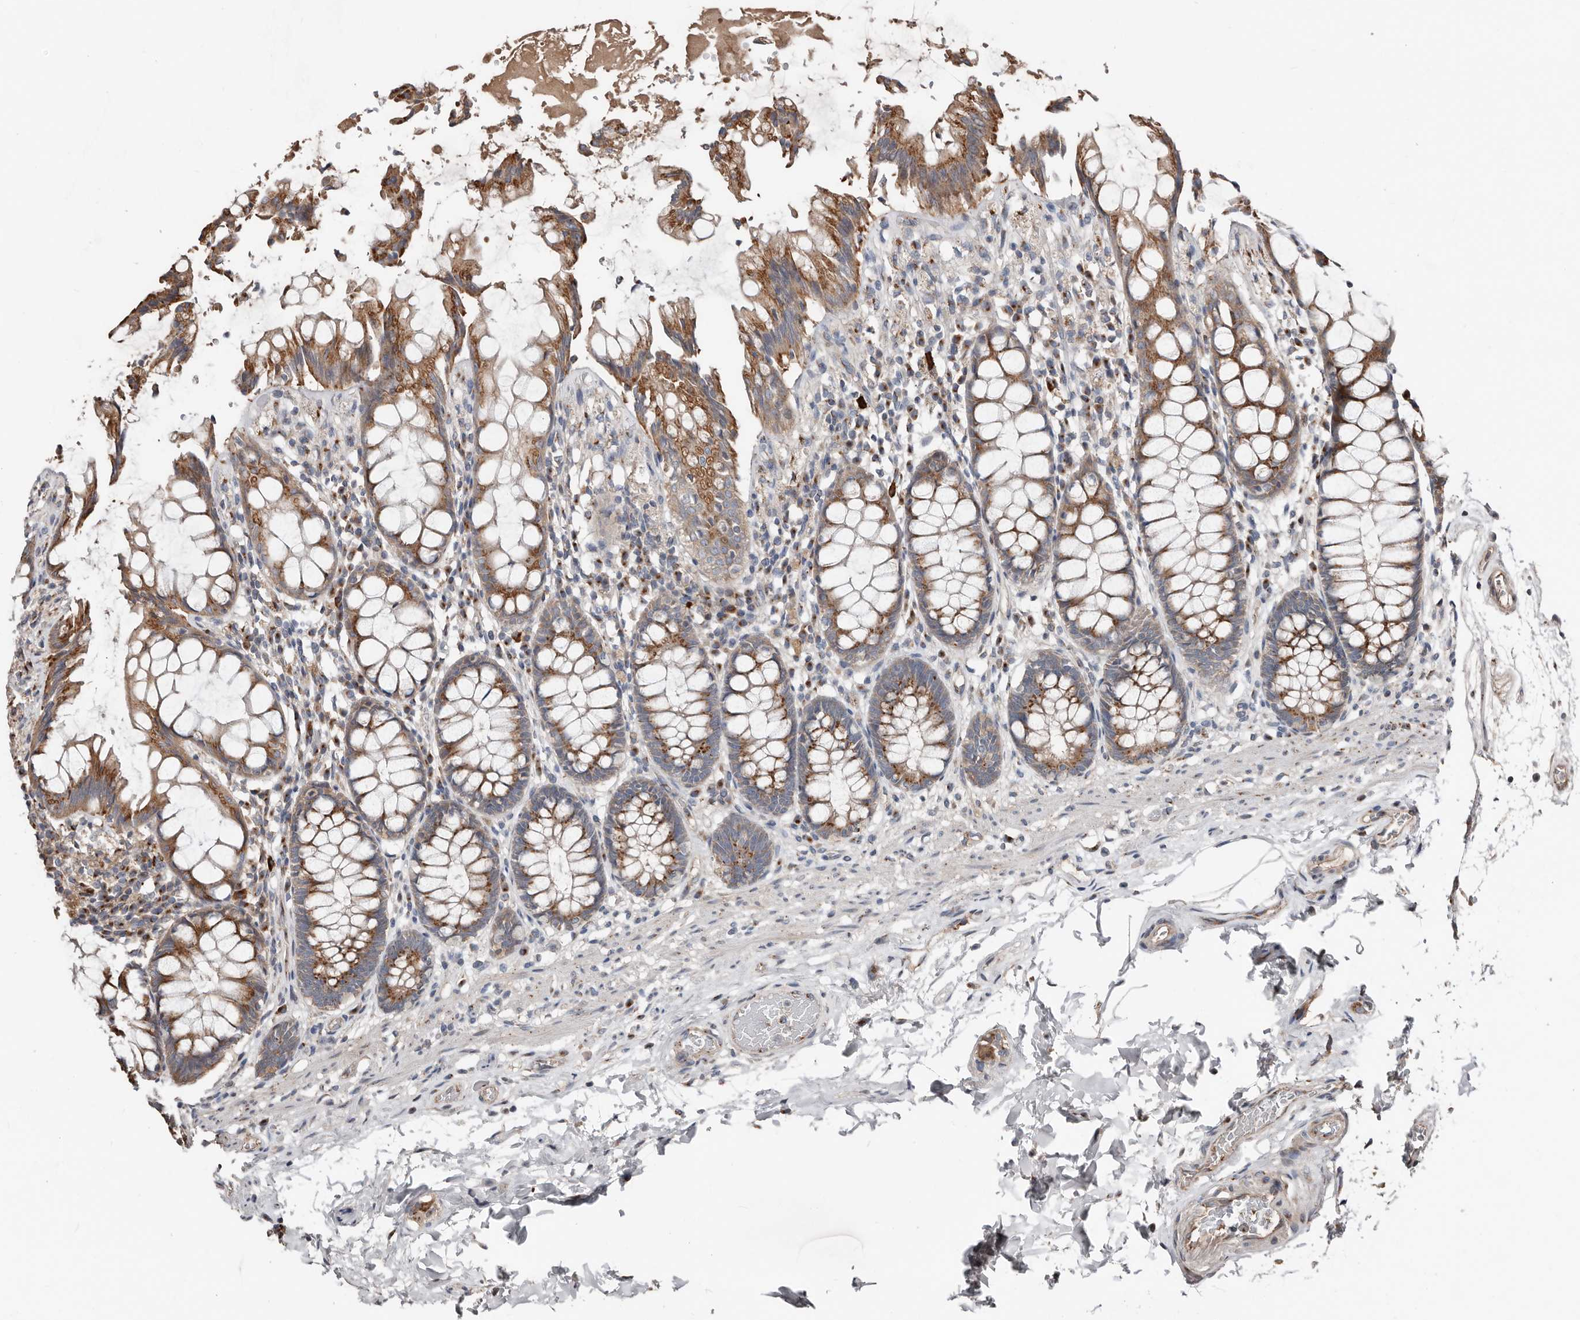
{"staining": {"intensity": "moderate", "quantity": ">75%", "location": "cytoplasmic/membranous"}, "tissue": "rectum", "cell_type": "Glandular cells", "image_type": "normal", "snomed": [{"axis": "morphology", "description": "Normal tissue, NOS"}, {"axis": "topography", "description": "Rectum"}], "caption": "DAB immunohistochemical staining of unremarkable rectum displays moderate cytoplasmic/membranous protein positivity in about >75% of glandular cells. (DAB IHC with brightfield microscopy, high magnification).", "gene": "COG1", "patient": {"sex": "male", "age": 64}}